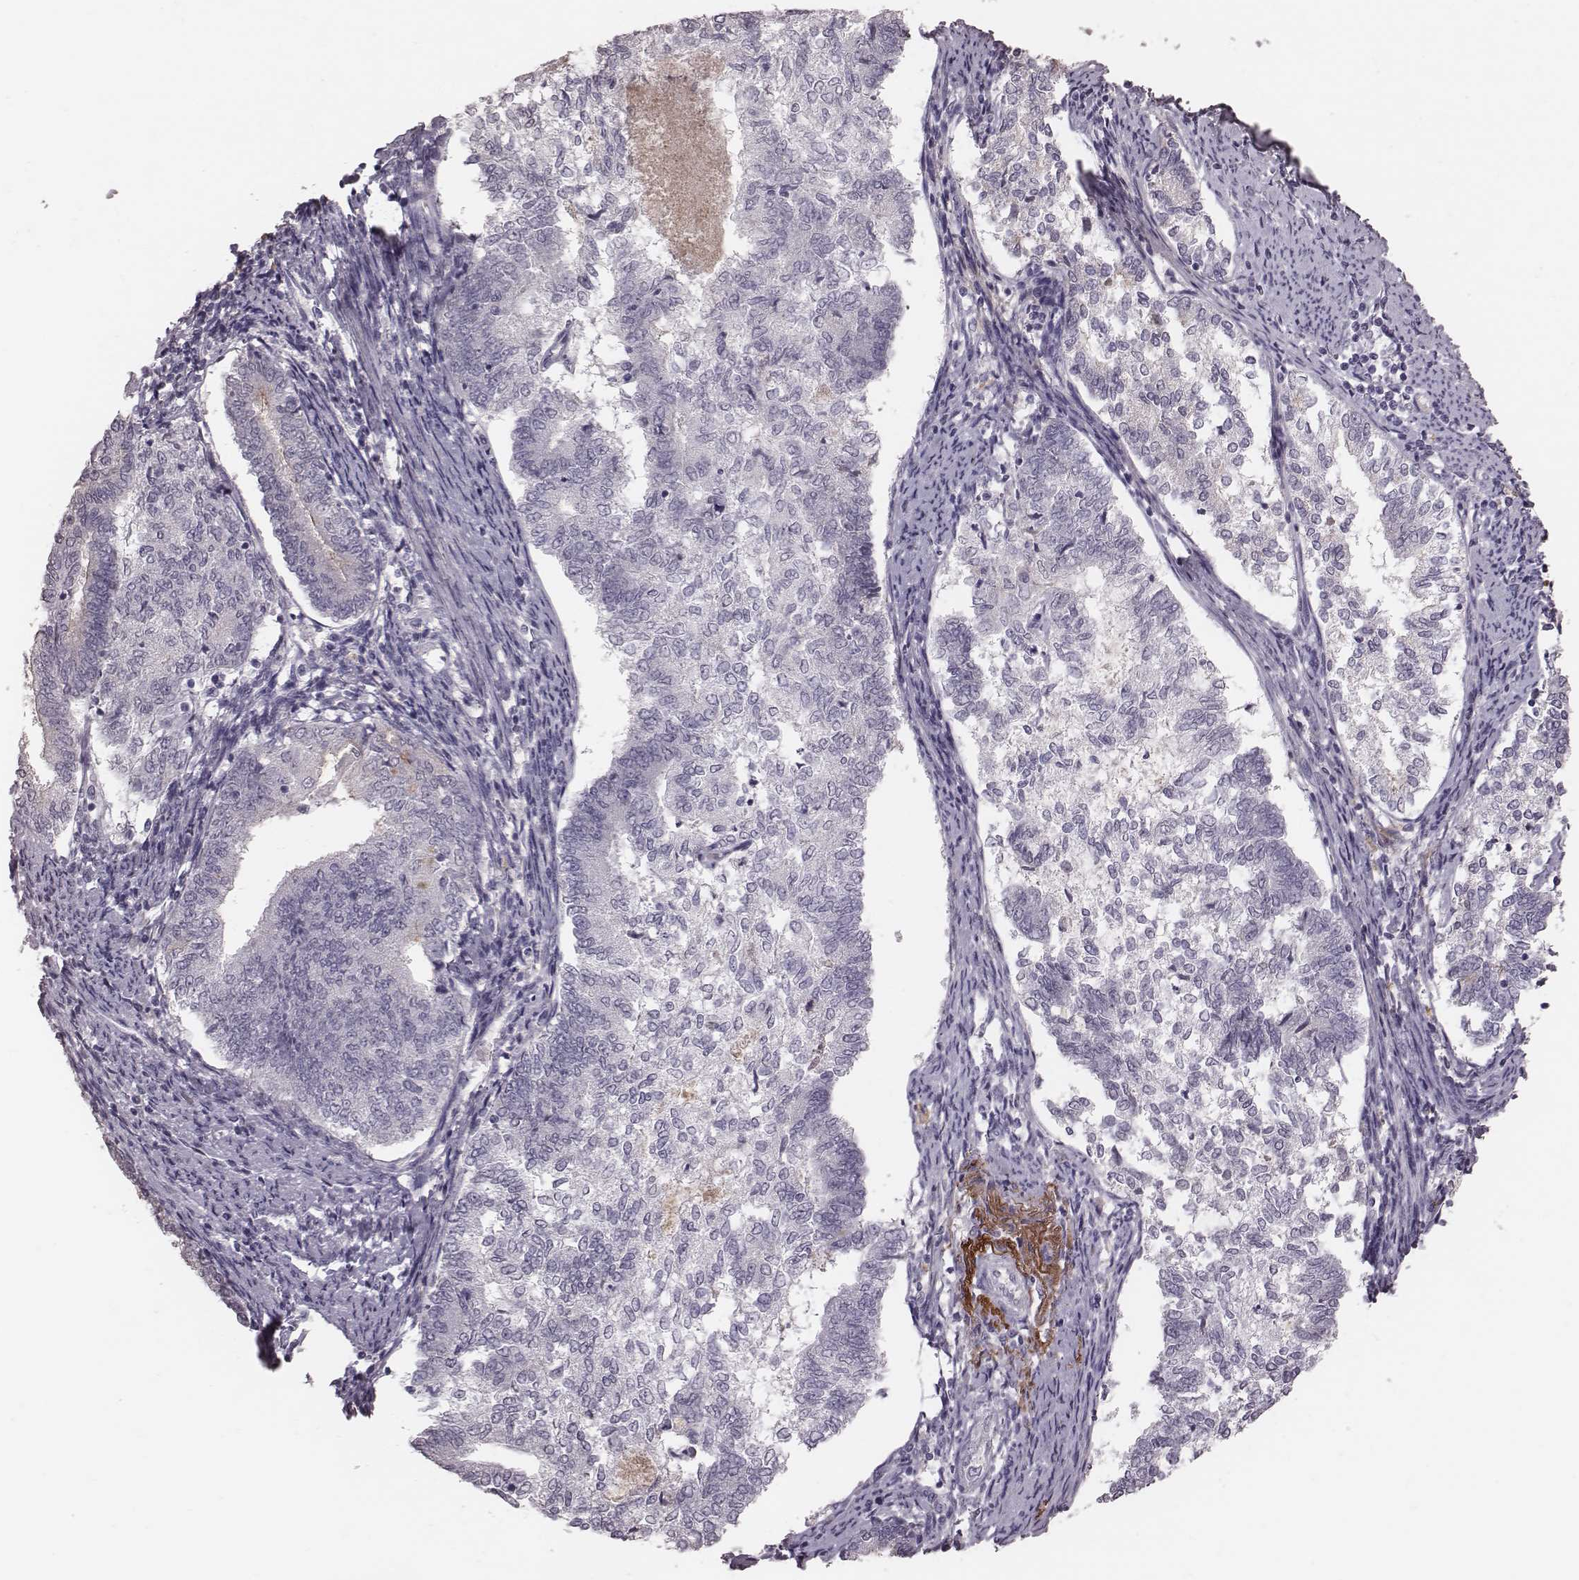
{"staining": {"intensity": "negative", "quantity": "none", "location": "none"}, "tissue": "endometrial cancer", "cell_type": "Tumor cells", "image_type": "cancer", "snomed": [{"axis": "morphology", "description": "Adenocarcinoma, NOS"}, {"axis": "topography", "description": "Endometrium"}], "caption": "DAB immunohistochemical staining of endometrial cancer (adenocarcinoma) displays no significant staining in tumor cells.", "gene": "CFTR", "patient": {"sex": "female", "age": 65}}